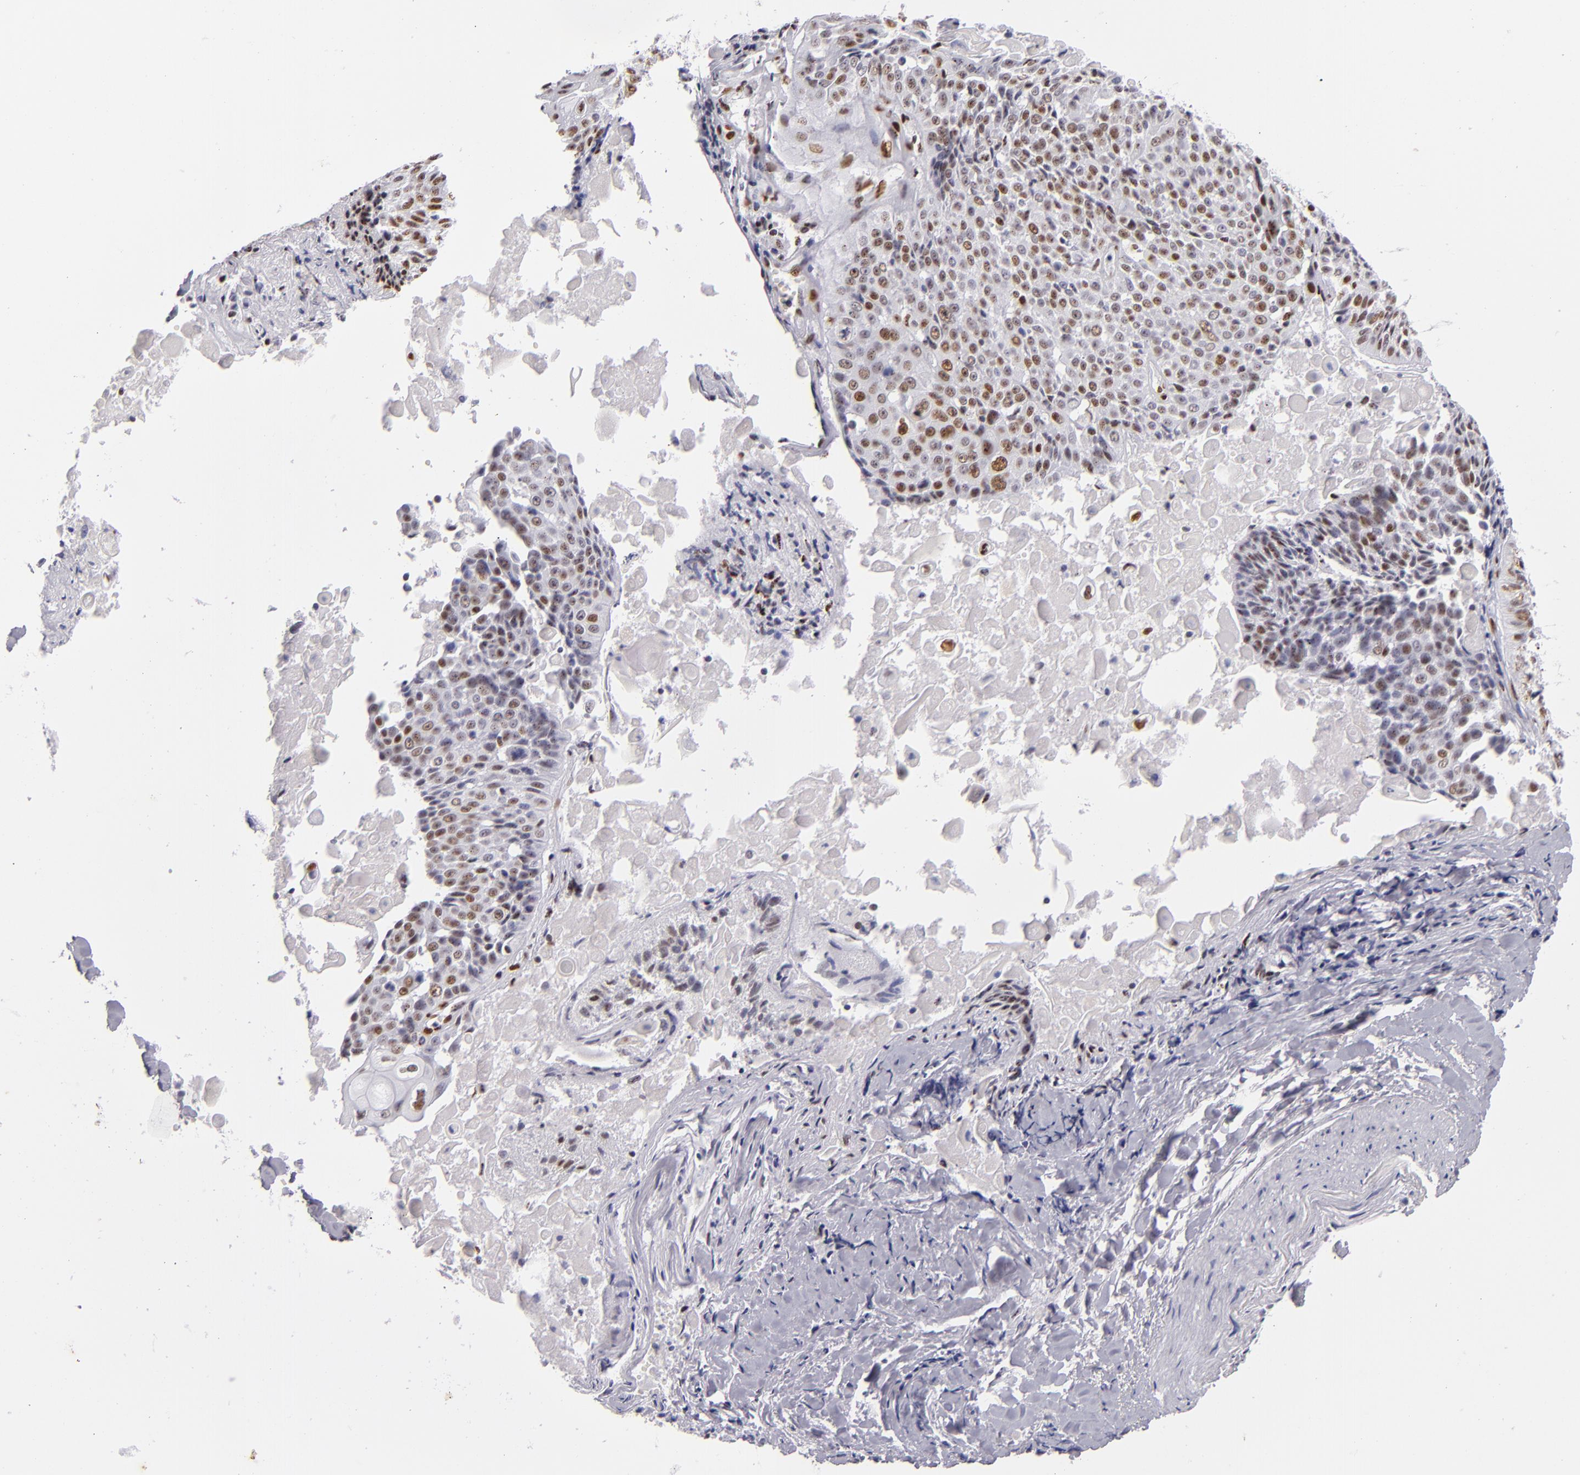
{"staining": {"intensity": "moderate", "quantity": ">75%", "location": "nuclear"}, "tissue": "lung cancer", "cell_type": "Tumor cells", "image_type": "cancer", "snomed": [{"axis": "morphology", "description": "Adenocarcinoma, NOS"}, {"axis": "topography", "description": "Lung"}], "caption": "Human lung cancer stained with a protein marker displays moderate staining in tumor cells.", "gene": "TOP3A", "patient": {"sex": "male", "age": 60}}